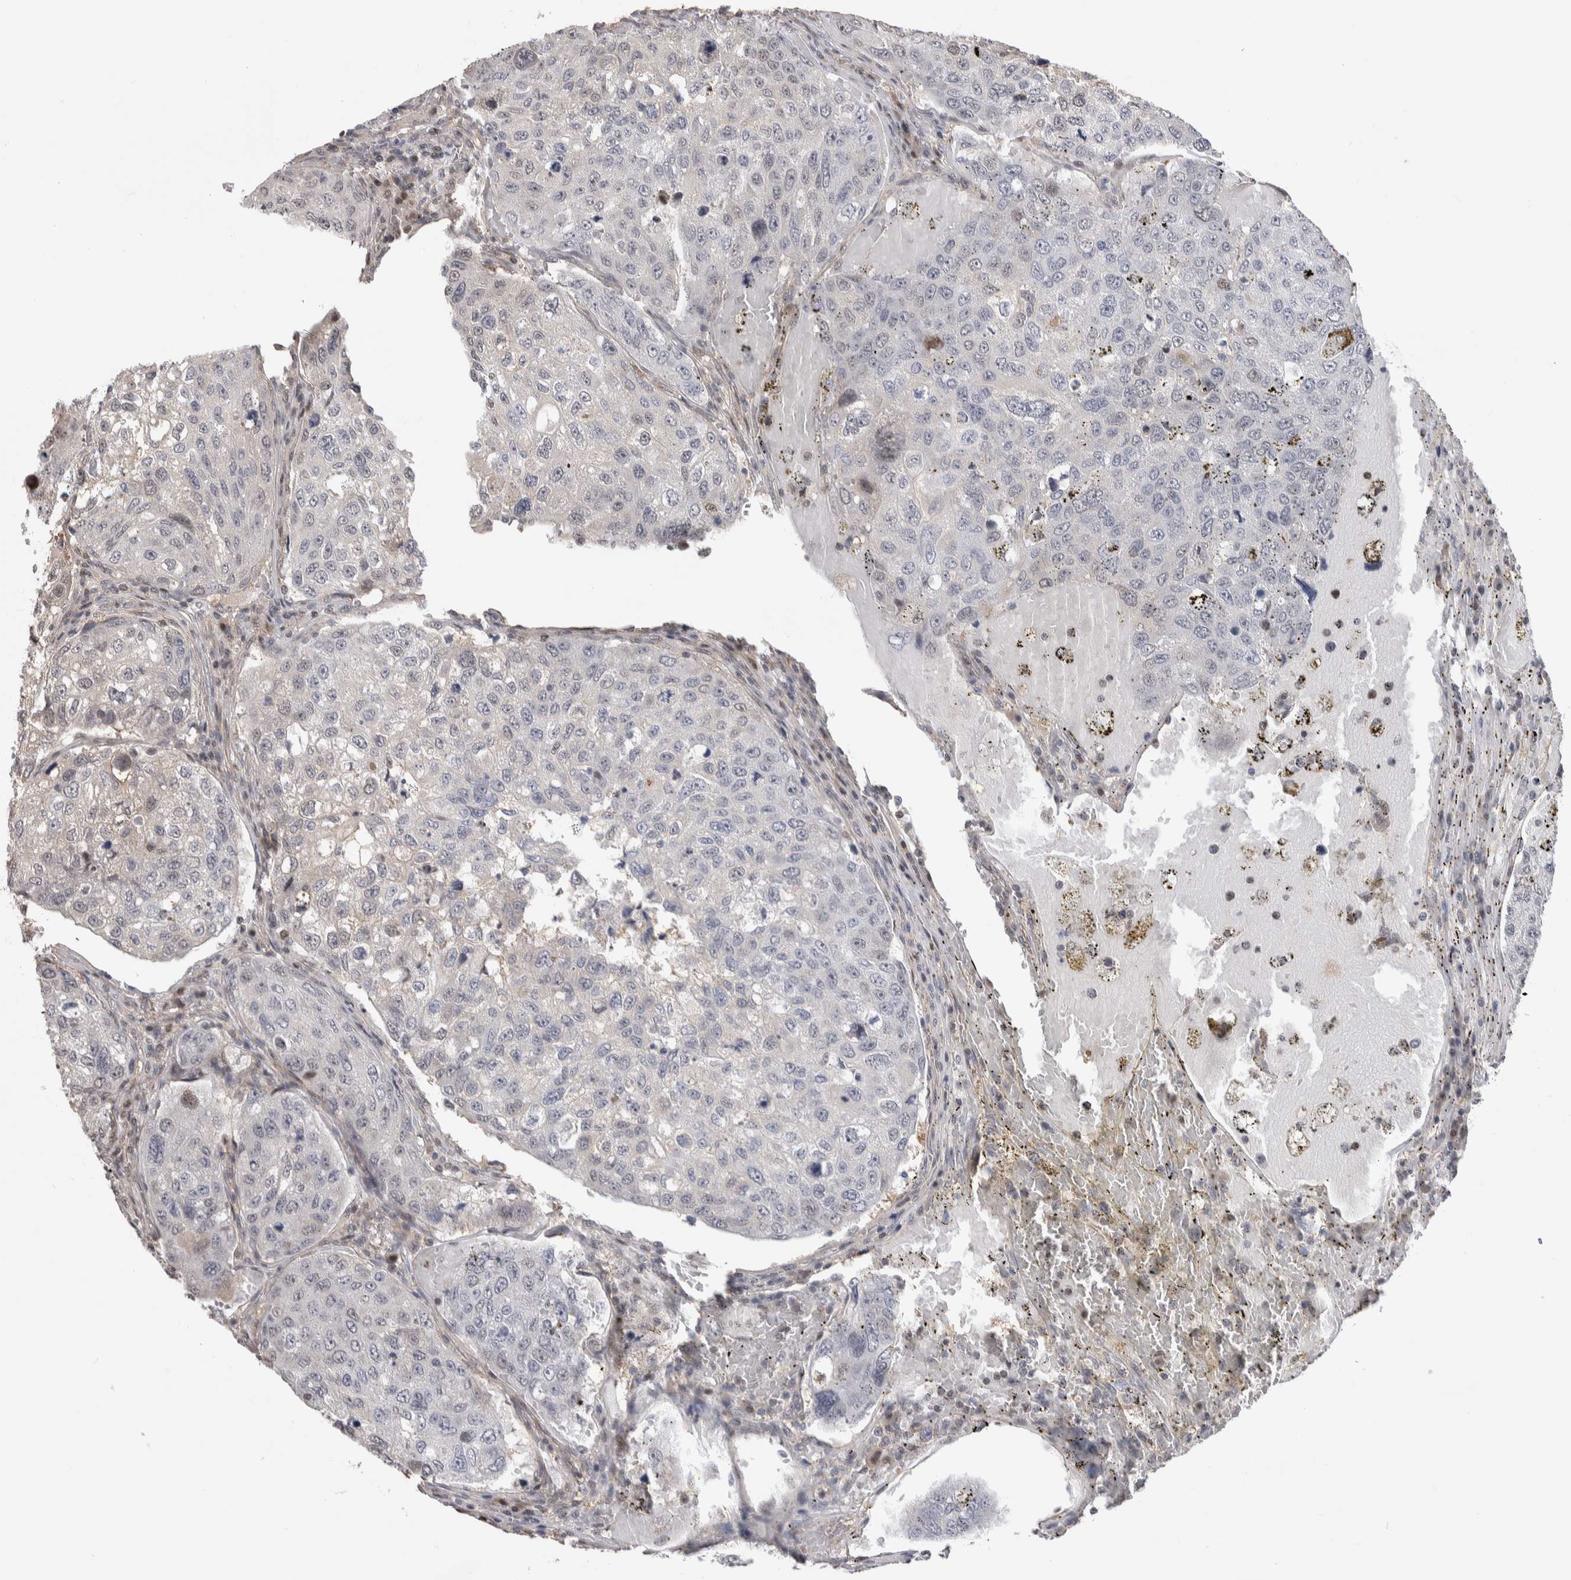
{"staining": {"intensity": "negative", "quantity": "none", "location": "none"}, "tissue": "urothelial cancer", "cell_type": "Tumor cells", "image_type": "cancer", "snomed": [{"axis": "morphology", "description": "Urothelial carcinoma, High grade"}, {"axis": "topography", "description": "Lymph node"}, {"axis": "topography", "description": "Urinary bladder"}], "caption": "DAB (3,3'-diaminobenzidine) immunohistochemical staining of urothelial carcinoma (high-grade) demonstrates no significant staining in tumor cells.", "gene": "ZBTB49", "patient": {"sex": "male", "age": 51}}